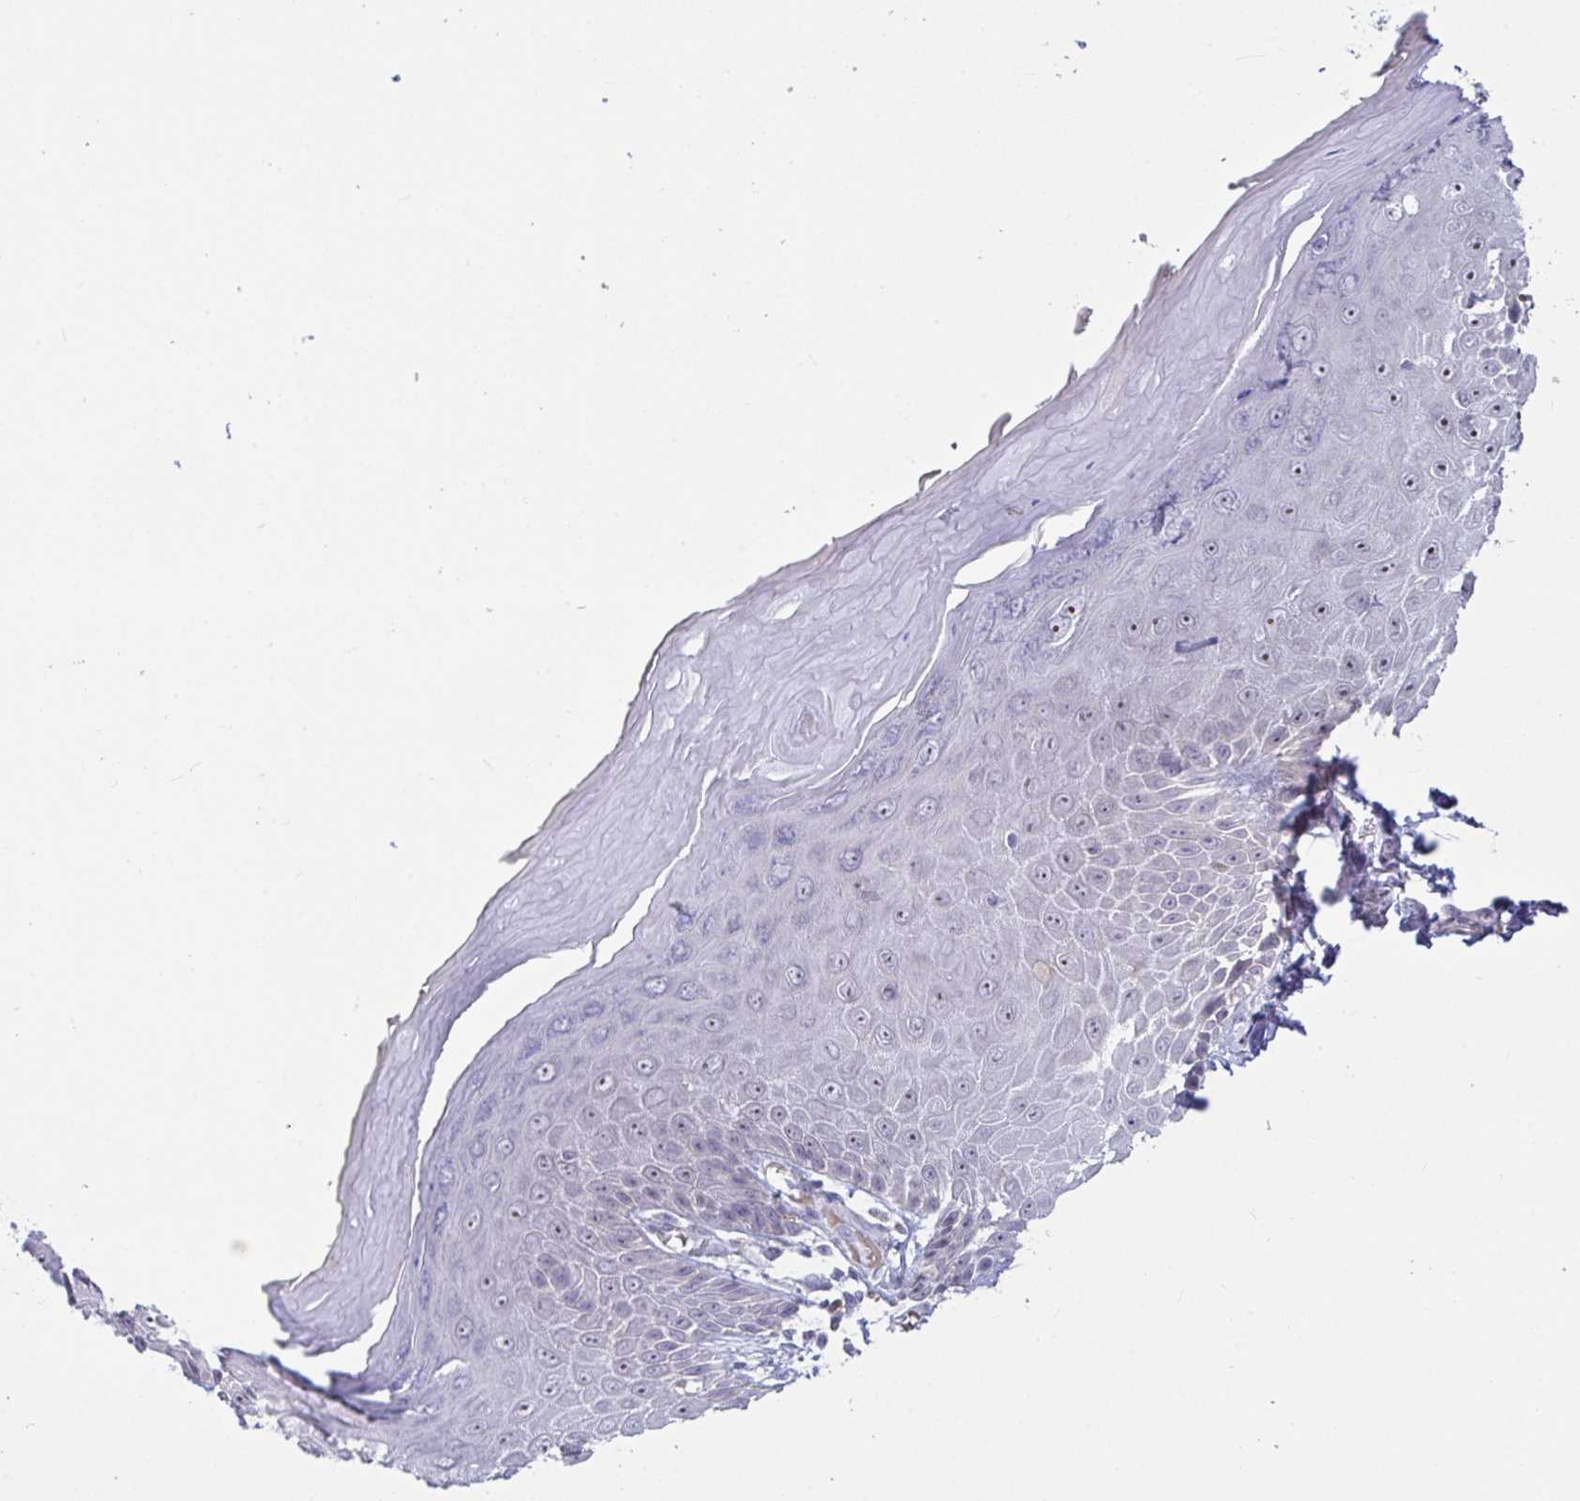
{"staining": {"intensity": "weak", "quantity": "25%-75%", "location": "nuclear"}, "tissue": "skin", "cell_type": "Epidermal cells", "image_type": "normal", "snomed": [{"axis": "morphology", "description": "Normal tissue, NOS"}, {"axis": "topography", "description": "Anal"}, {"axis": "topography", "description": "Peripheral nerve tissue"}], "caption": "A histopathology image of skin stained for a protein exhibits weak nuclear brown staining in epidermal cells. (DAB = brown stain, brightfield microscopy at high magnification).", "gene": "MYC", "patient": {"sex": "male", "age": 78}}